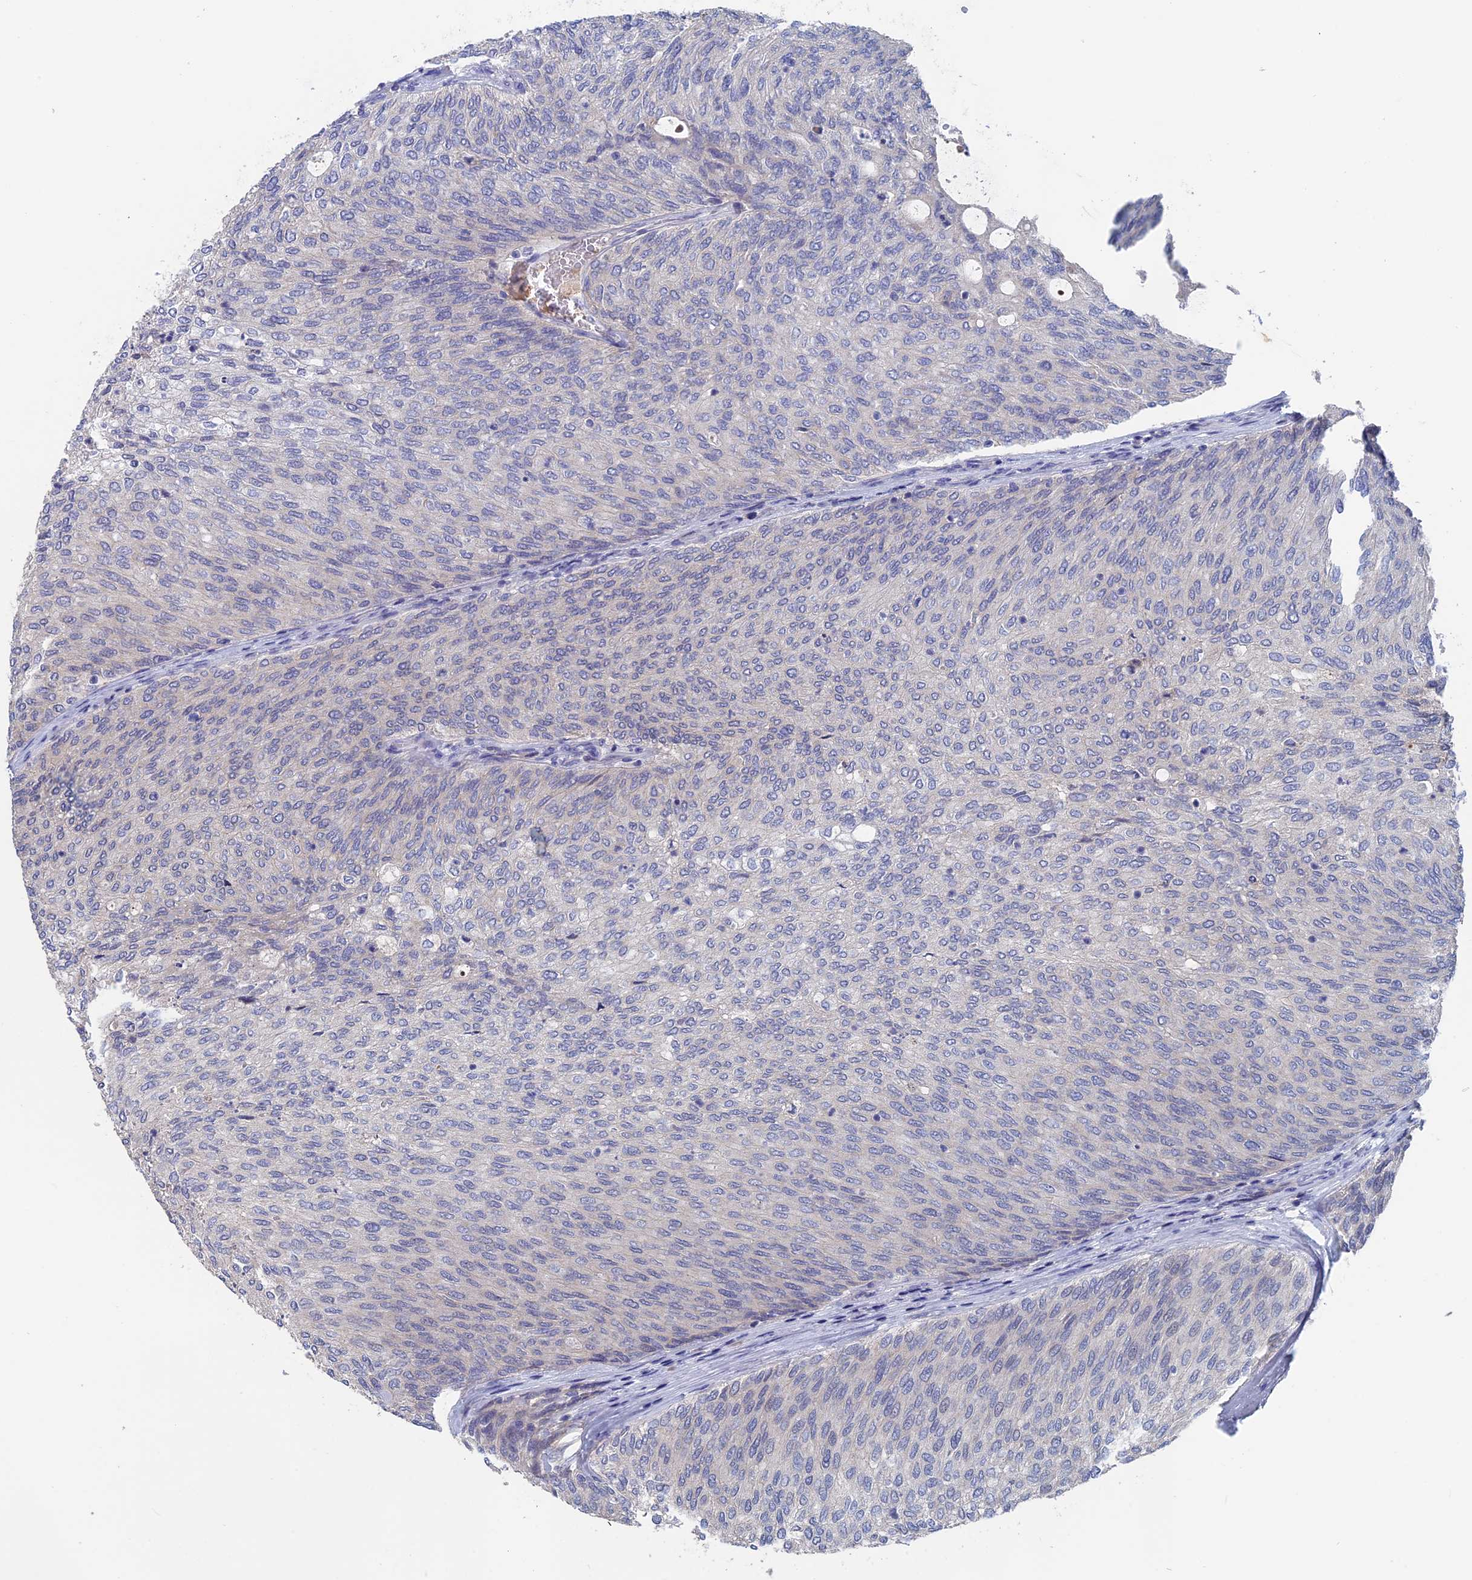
{"staining": {"intensity": "negative", "quantity": "none", "location": "none"}, "tissue": "urothelial cancer", "cell_type": "Tumor cells", "image_type": "cancer", "snomed": [{"axis": "morphology", "description": "Urothelial carcinoma, Low grade"}, {"axis": "topography", "description": "Urinary bladder"}], "caption": "Tumor cells show no significant positivity in urothelial cancer.", "gene": "SLC33A1", "patient": {"sex": "female", "age": 79}}